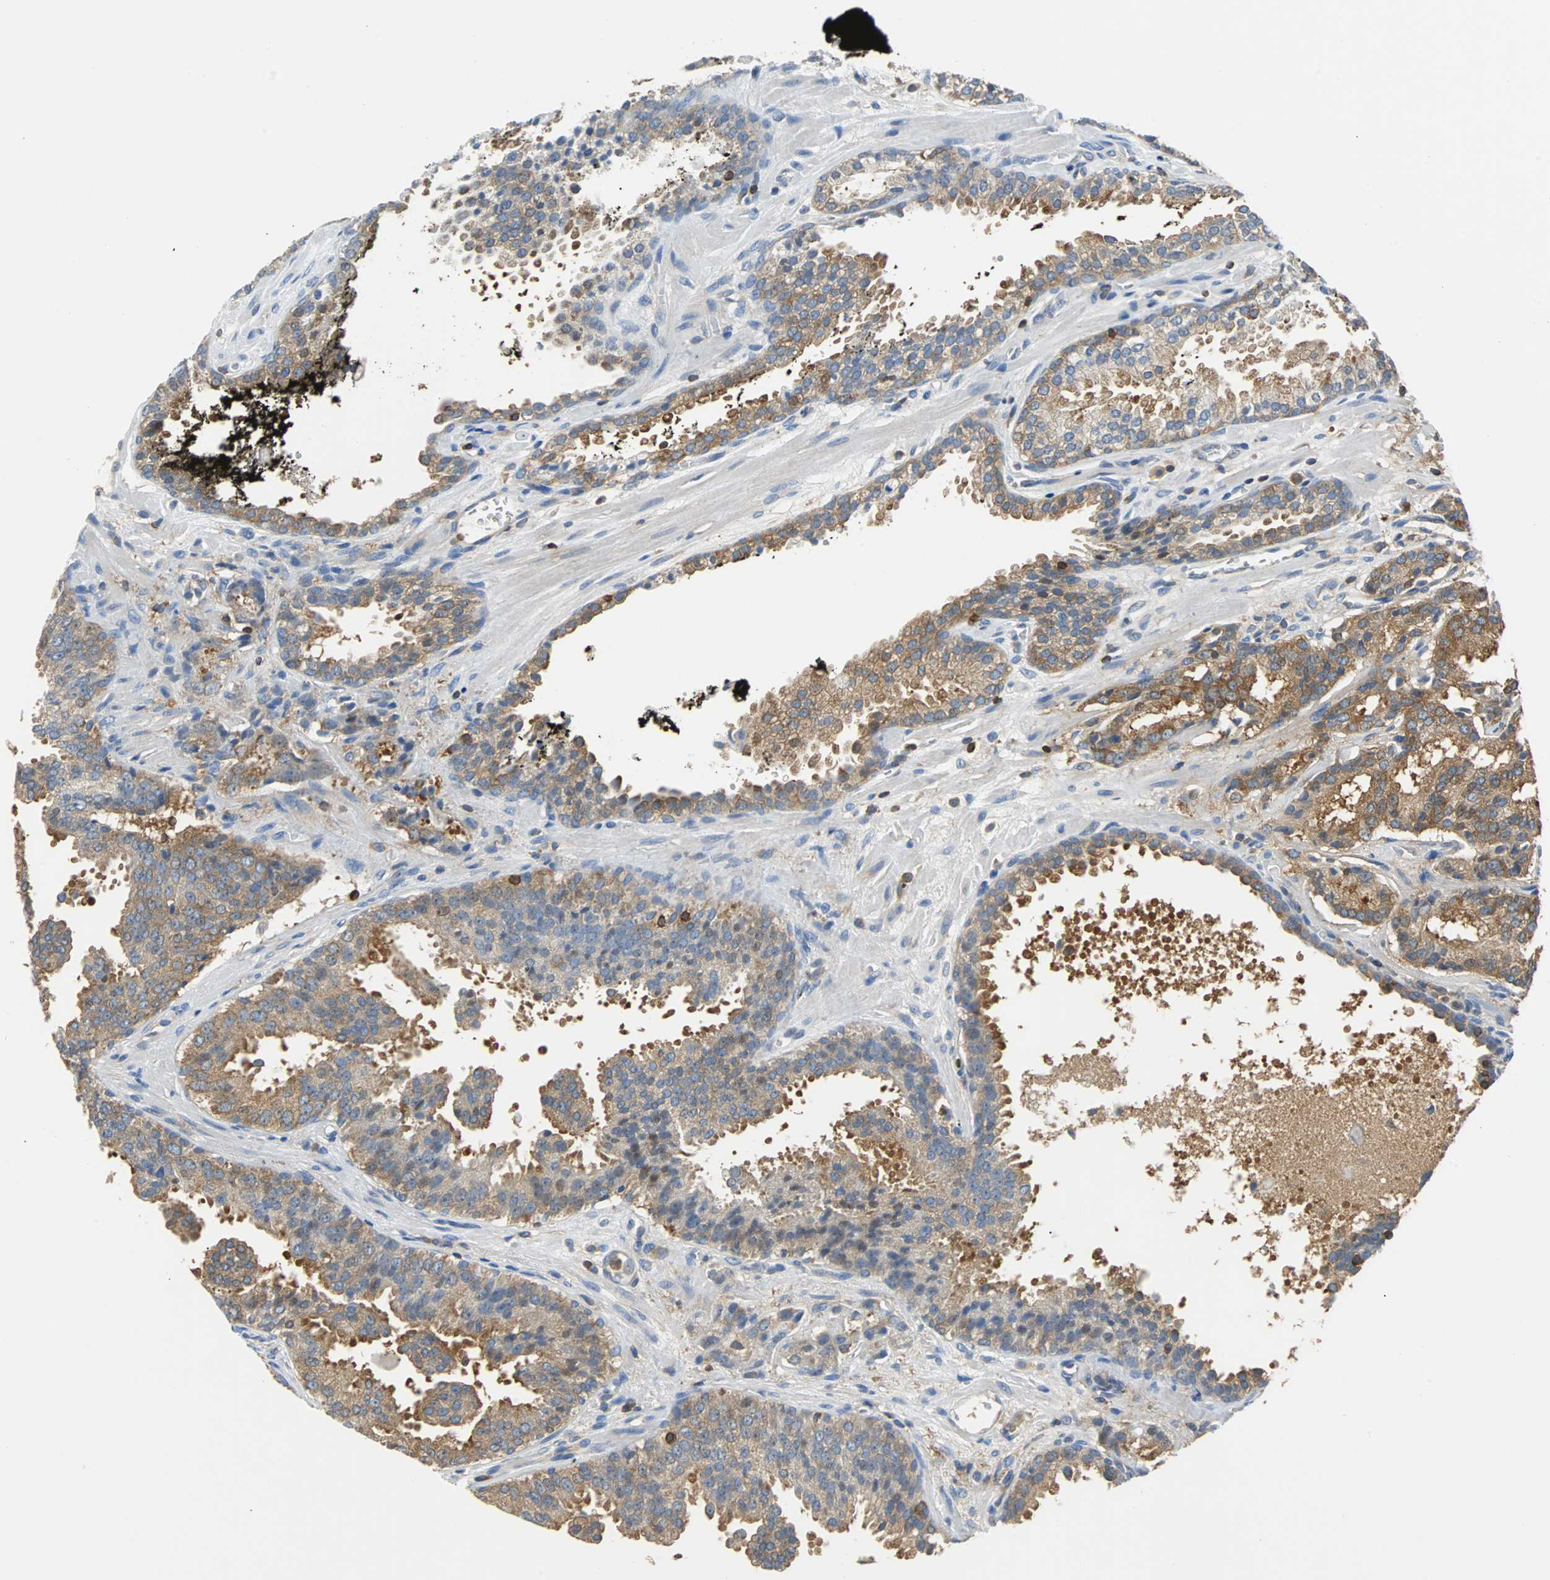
{"staining": {"intensity": "moderate", "quantity": ">75%", "location": "cytoplasmic/membranous"}, "tissue": "prostate cancer", "cell_type": "Tumor cells", "image_type": "cancer", "snomed": [{"axis": "morphology", "description": "Adenocarcinoma, High grade"}, {"axis": "topography", "description": "Prostate"}], "caption": "Immunohistochemistry micrograph of human prostate cancer (adenocarcinoma (high-grade)) stained for a protein (brown), which shows medium levels of moderate cytoplasmic/membranous positivity in about >75% of tumor cells.", "gene": "TSC22D4", "patient": {"sex": "male", "age": 58}}